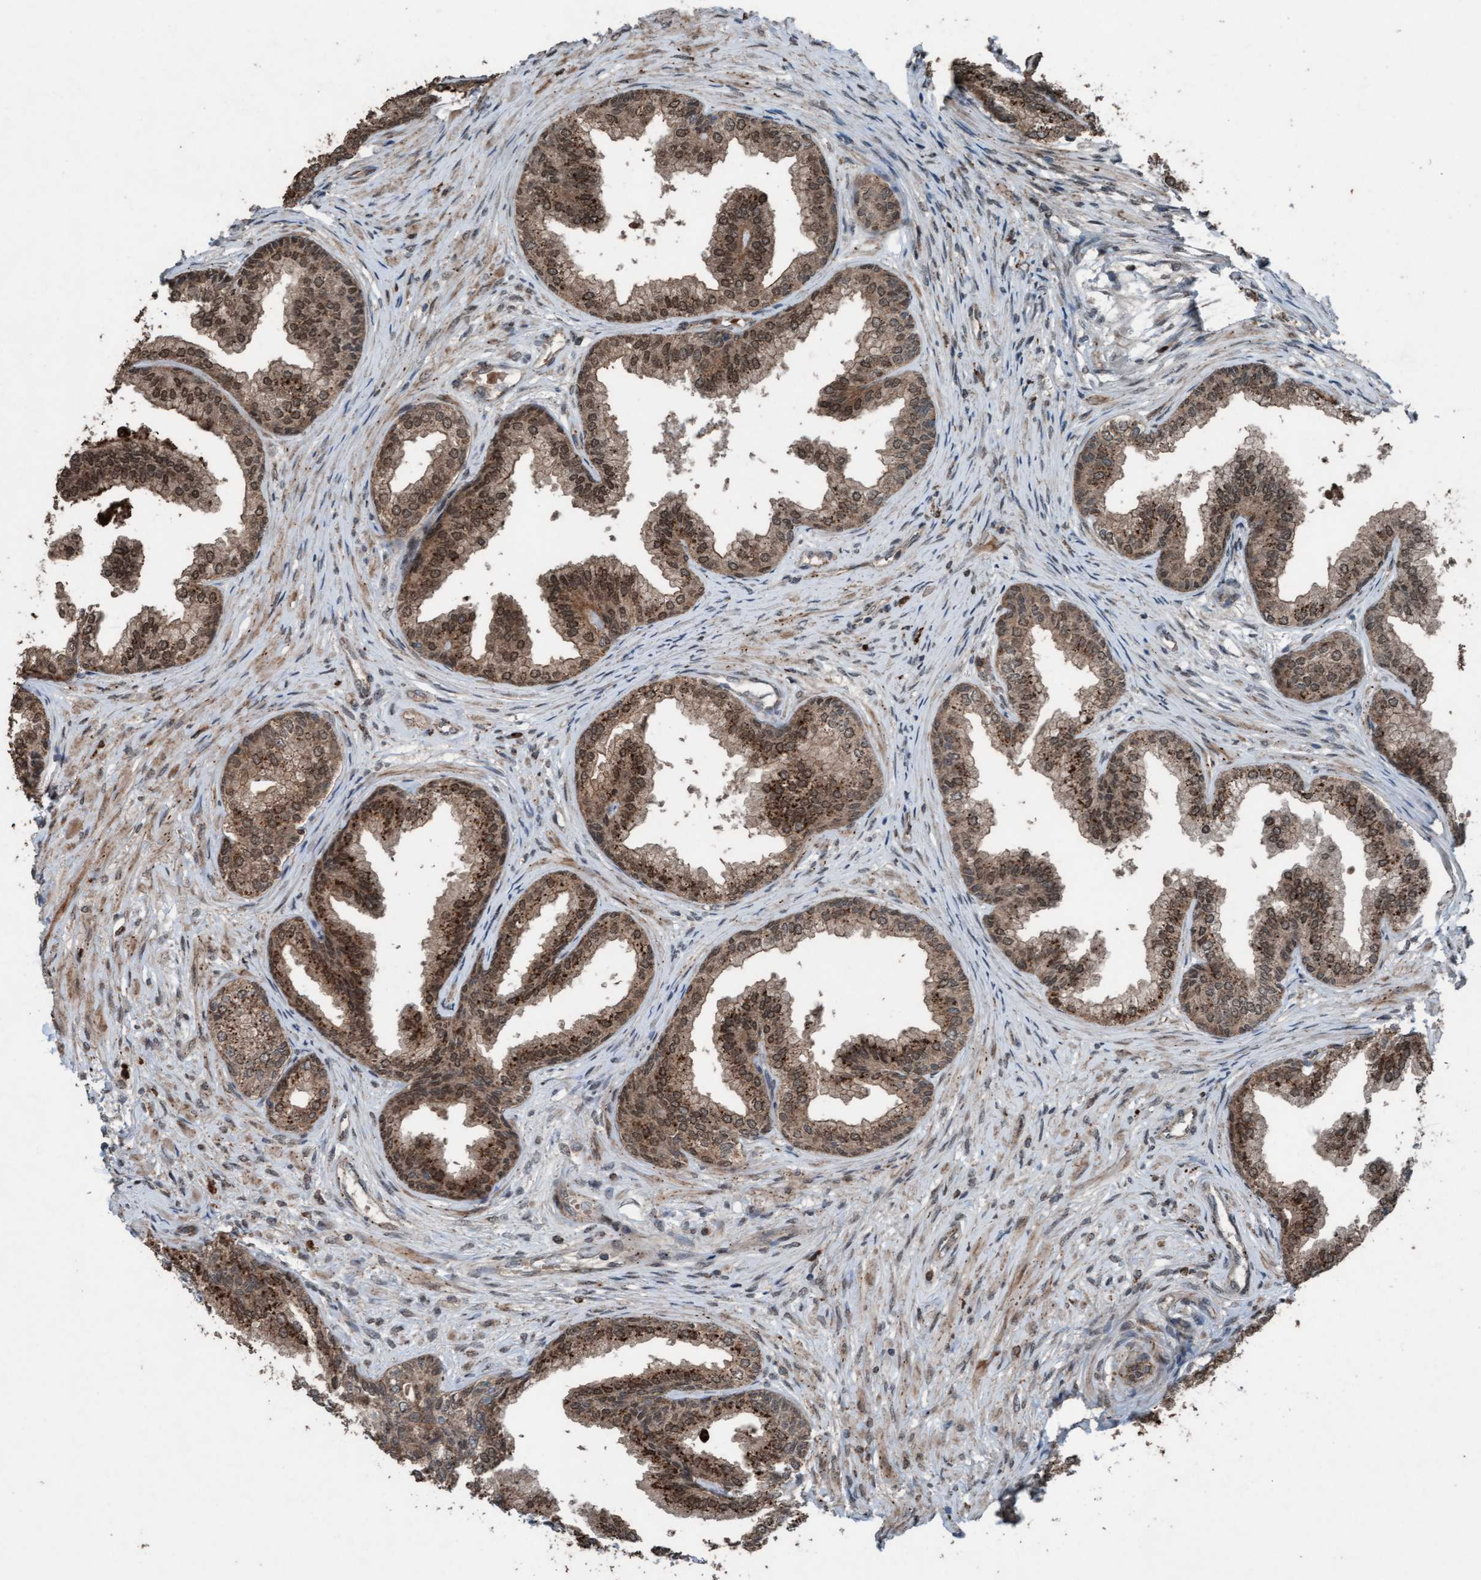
{"staining": {"intensity": "moderate", "quantity": ">75%", "location": "cytoplasmic/membranous,nuclear"}, "tissue": "prostate", "cell_type": "Glandular cells", "image_type": "normal", "snomed": [{"axis": "morphology", "description": "Normal tissue, NOS"}, {"axis": "topography", "description": "Prostate"}], "caption": "This histopathology image shows immunohistochemistry (IHC) staining of normal prostate, with medium moderate cytoplasmic/membranous,nuclear expression in about >75% of glandular cells.", "gene": "PLXNB2", "patient": {"sex": "male", "age": 76}}